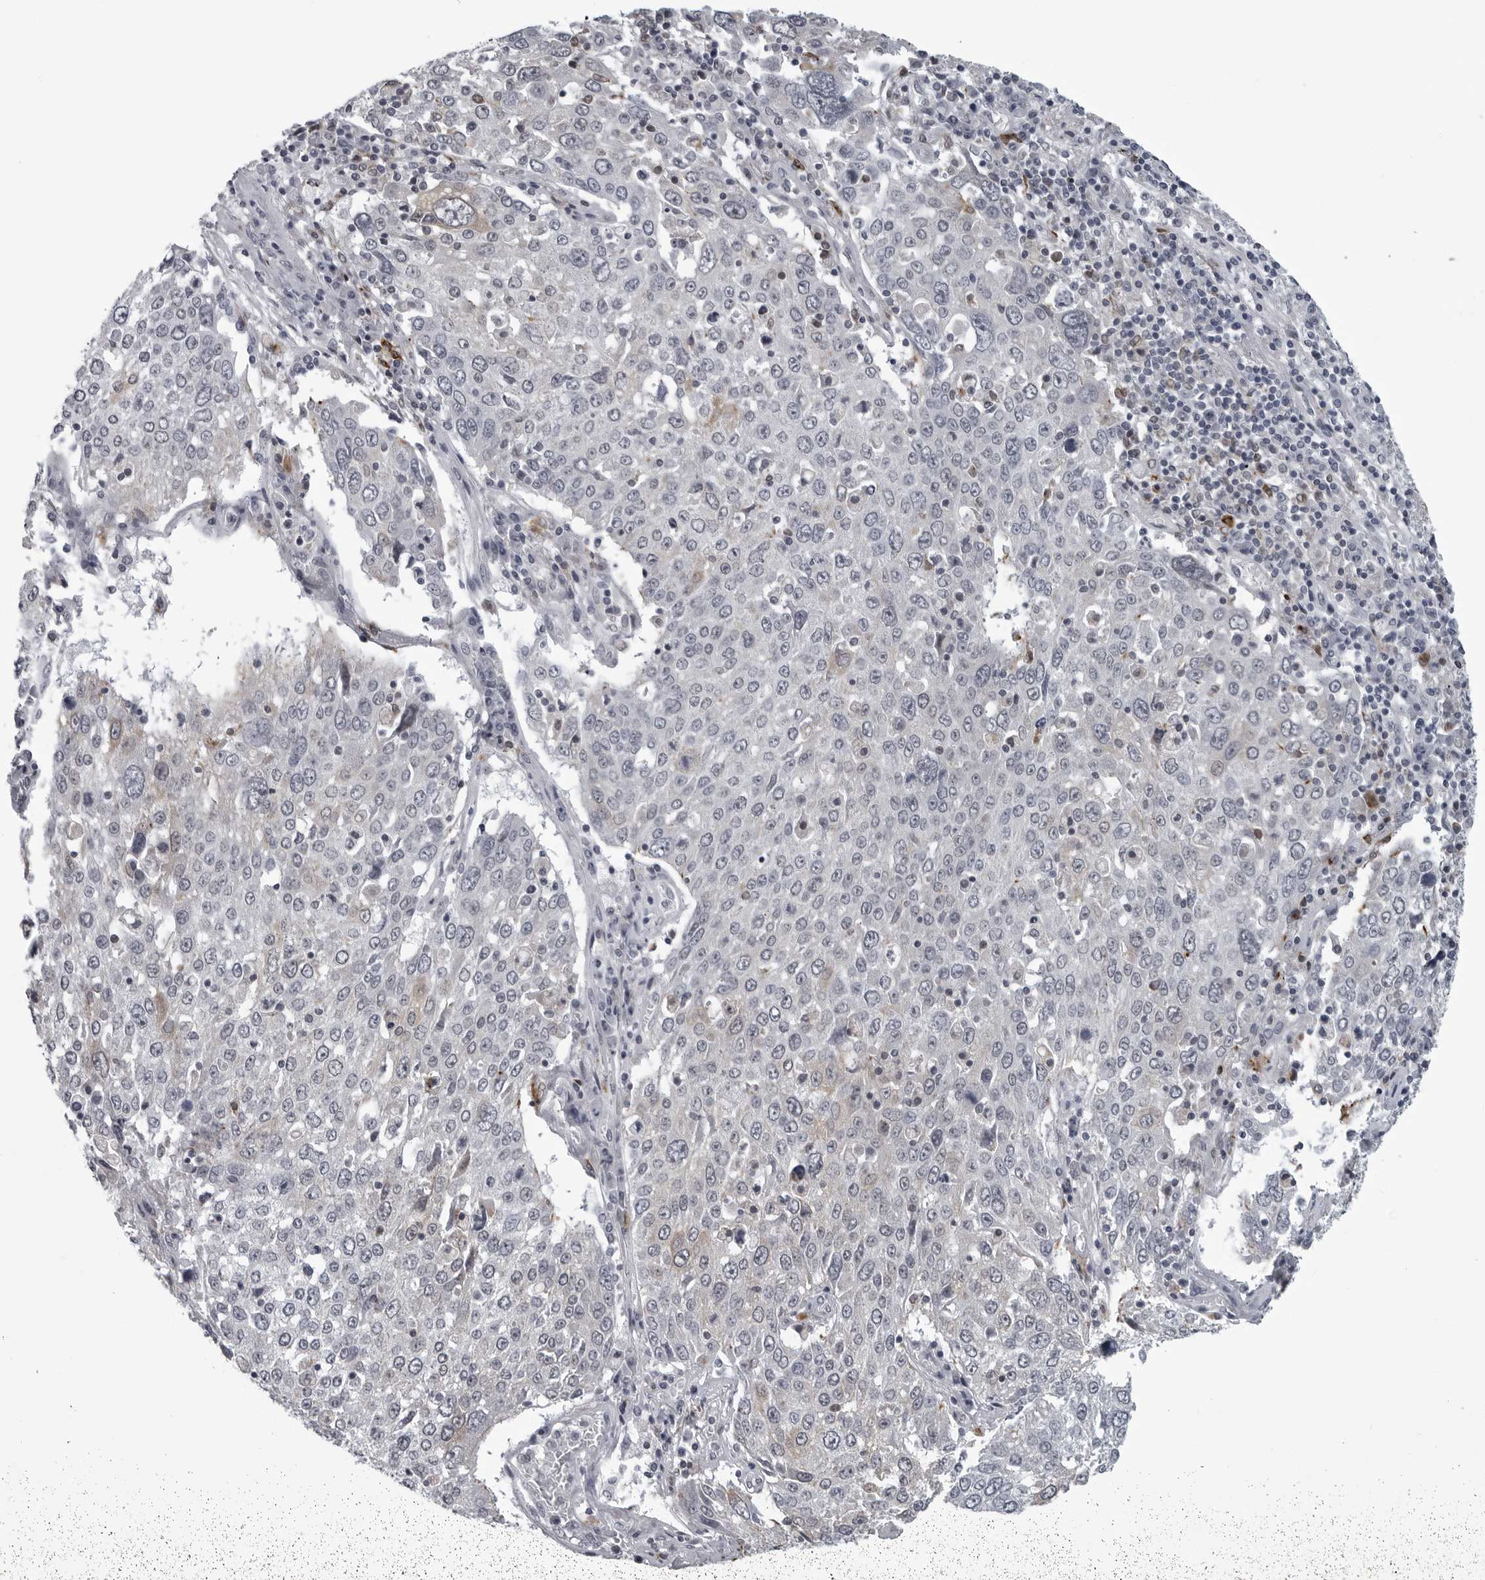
{"staining": {"intensity": "negative", "quantity": "none", "location": "none"}, "tissue": "lung cancer", "cell_type": "Tumor cells", "image_type": "cancer", "snomed": [{"axis": "morphology", "description": "Squamous cell carcinoma, NOS"}, {"axis": "topography", "description": "Lung"}], "caption": "A histopathology image of human lung squamous cell carcinoma is negative for staining in tumor cells.", "gene": "LYSMD1", "patient": {"sex": "male", "age": 65}}